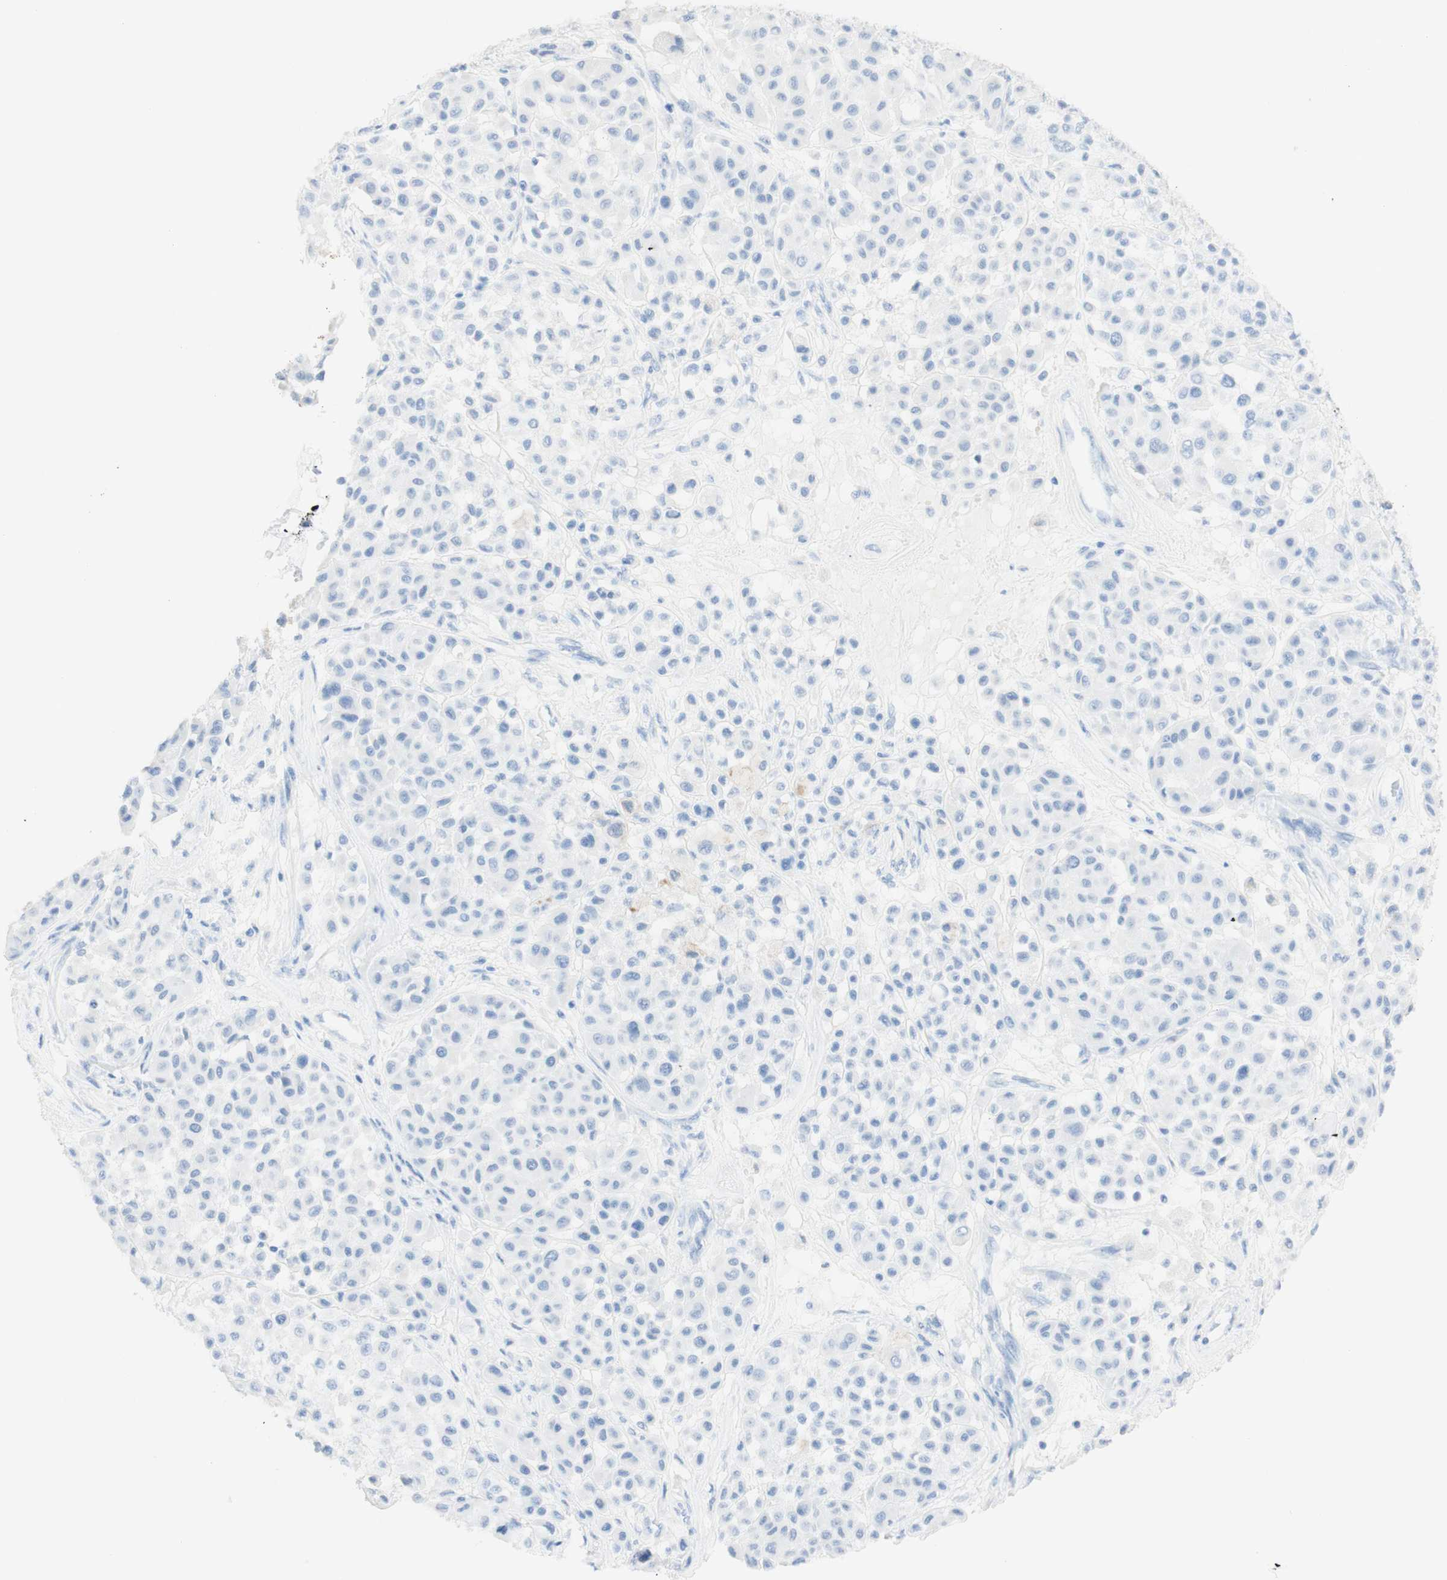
{"staining": {"intensity": "negative", "quantity": "none", "location": "none"}, "tissue": "melanoma", "cell_type": "Tumor cells", "image_type": "cancer", "snomed": [{"axis": "morphology", "description": "Malignant melanoma, Metastatic site"}, {"axis": "topography", "description": "Soft tissue"}], "caption": "Melanoma was stained to show a protein in brown. There is no significant positivity in tumor cells.", "gene": "TPO", "patient": {"sex": "male", "age": 41}}